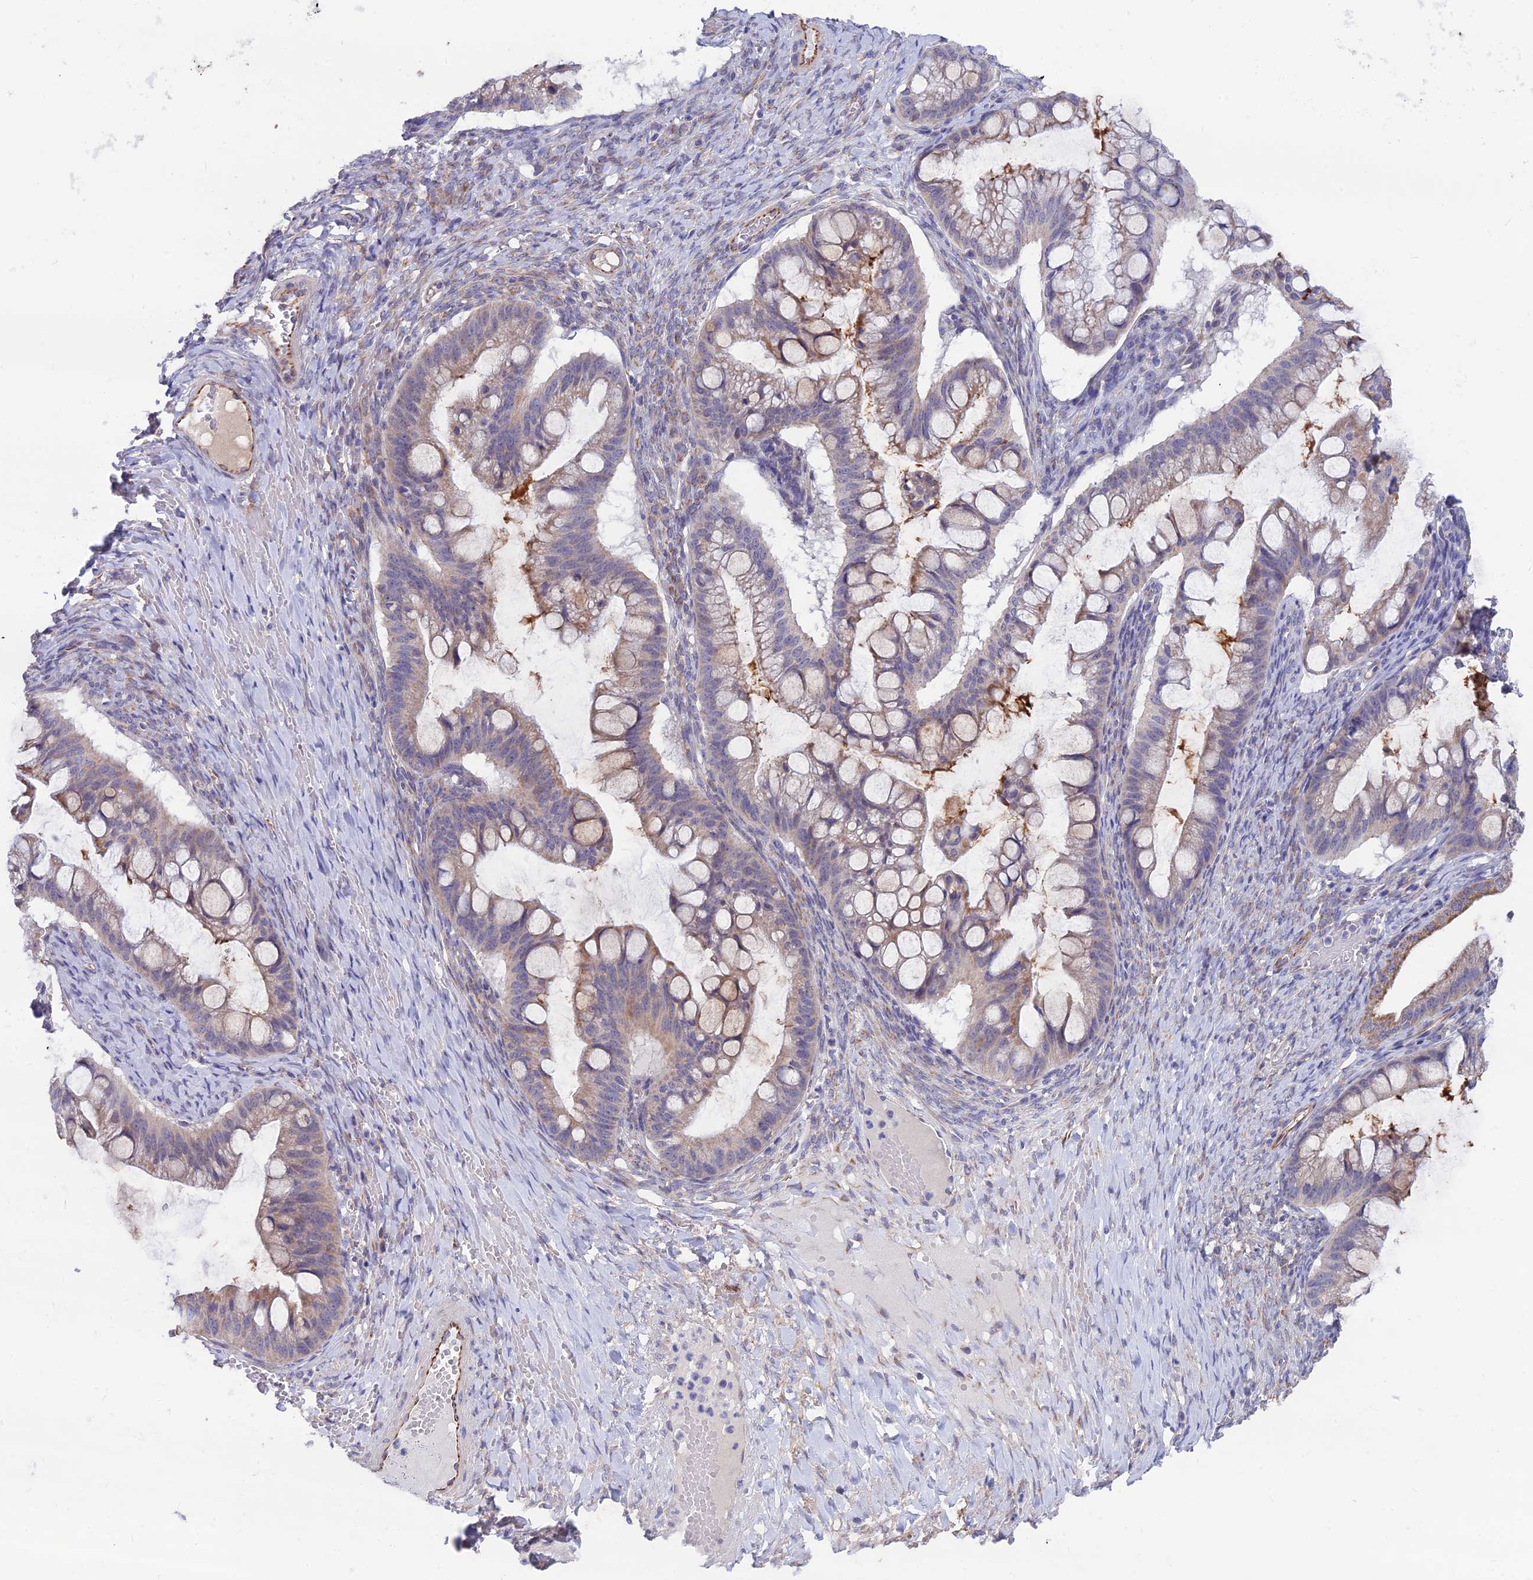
{"staining": {"intensity": "moderate", "quantity": "<25%", "location": "cytoplasmic/membranous"}, "tissue": "ovarian cancer", "cell_type": "Tumor cells", "image_type": "cancer", "snomed": [{"axis": "morphology", "description": "Cystadenocarcinoma, mucinous, NOS"}, {"axis": "topography", "description": "Ovary"}], "caption": "A photomicrograph of ovarian mucinous cystadenocarcinoma stained for a protein shows moderate cytoplasmic/membranous brown staining in tumor cells.", "gene": "PLAC9", "patient": {"sex": "female", "age": 73}}